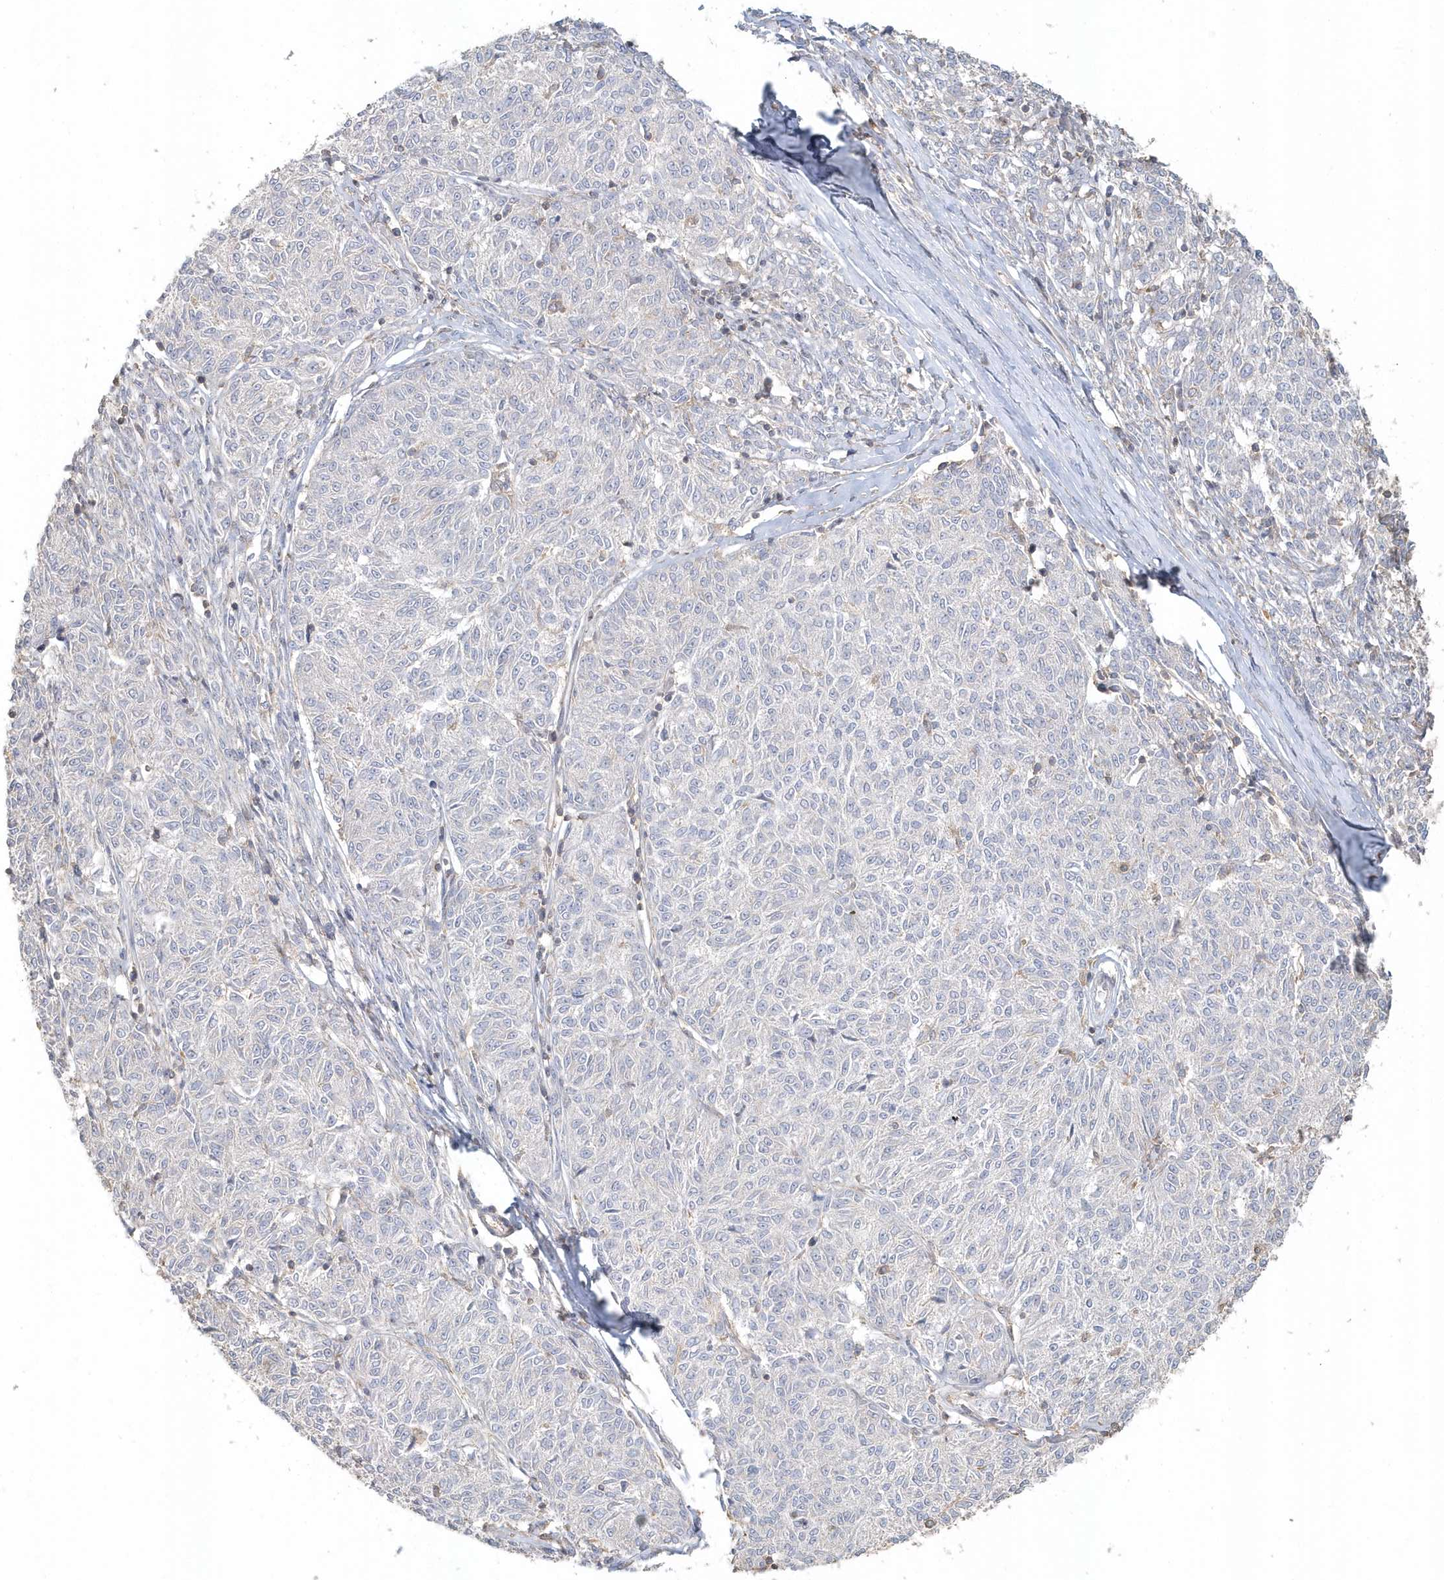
{"staining": {"intensity": "negative", "quantity": "none", "location": "none"}, "tissue": "melanoma", "cell_type": "Tumor cells", "image_type": "cancer", "snomed": [{"axis": "morphology", "description": "Malignant melanoma, NOS"}, {"axis": "topography", "description": "Skin"}], "caption": "A micrograph of human melanoma is negative for staining in tumor cells.", "gene": "MMRN1", "patient": {"sex": "female", "age": 72}}